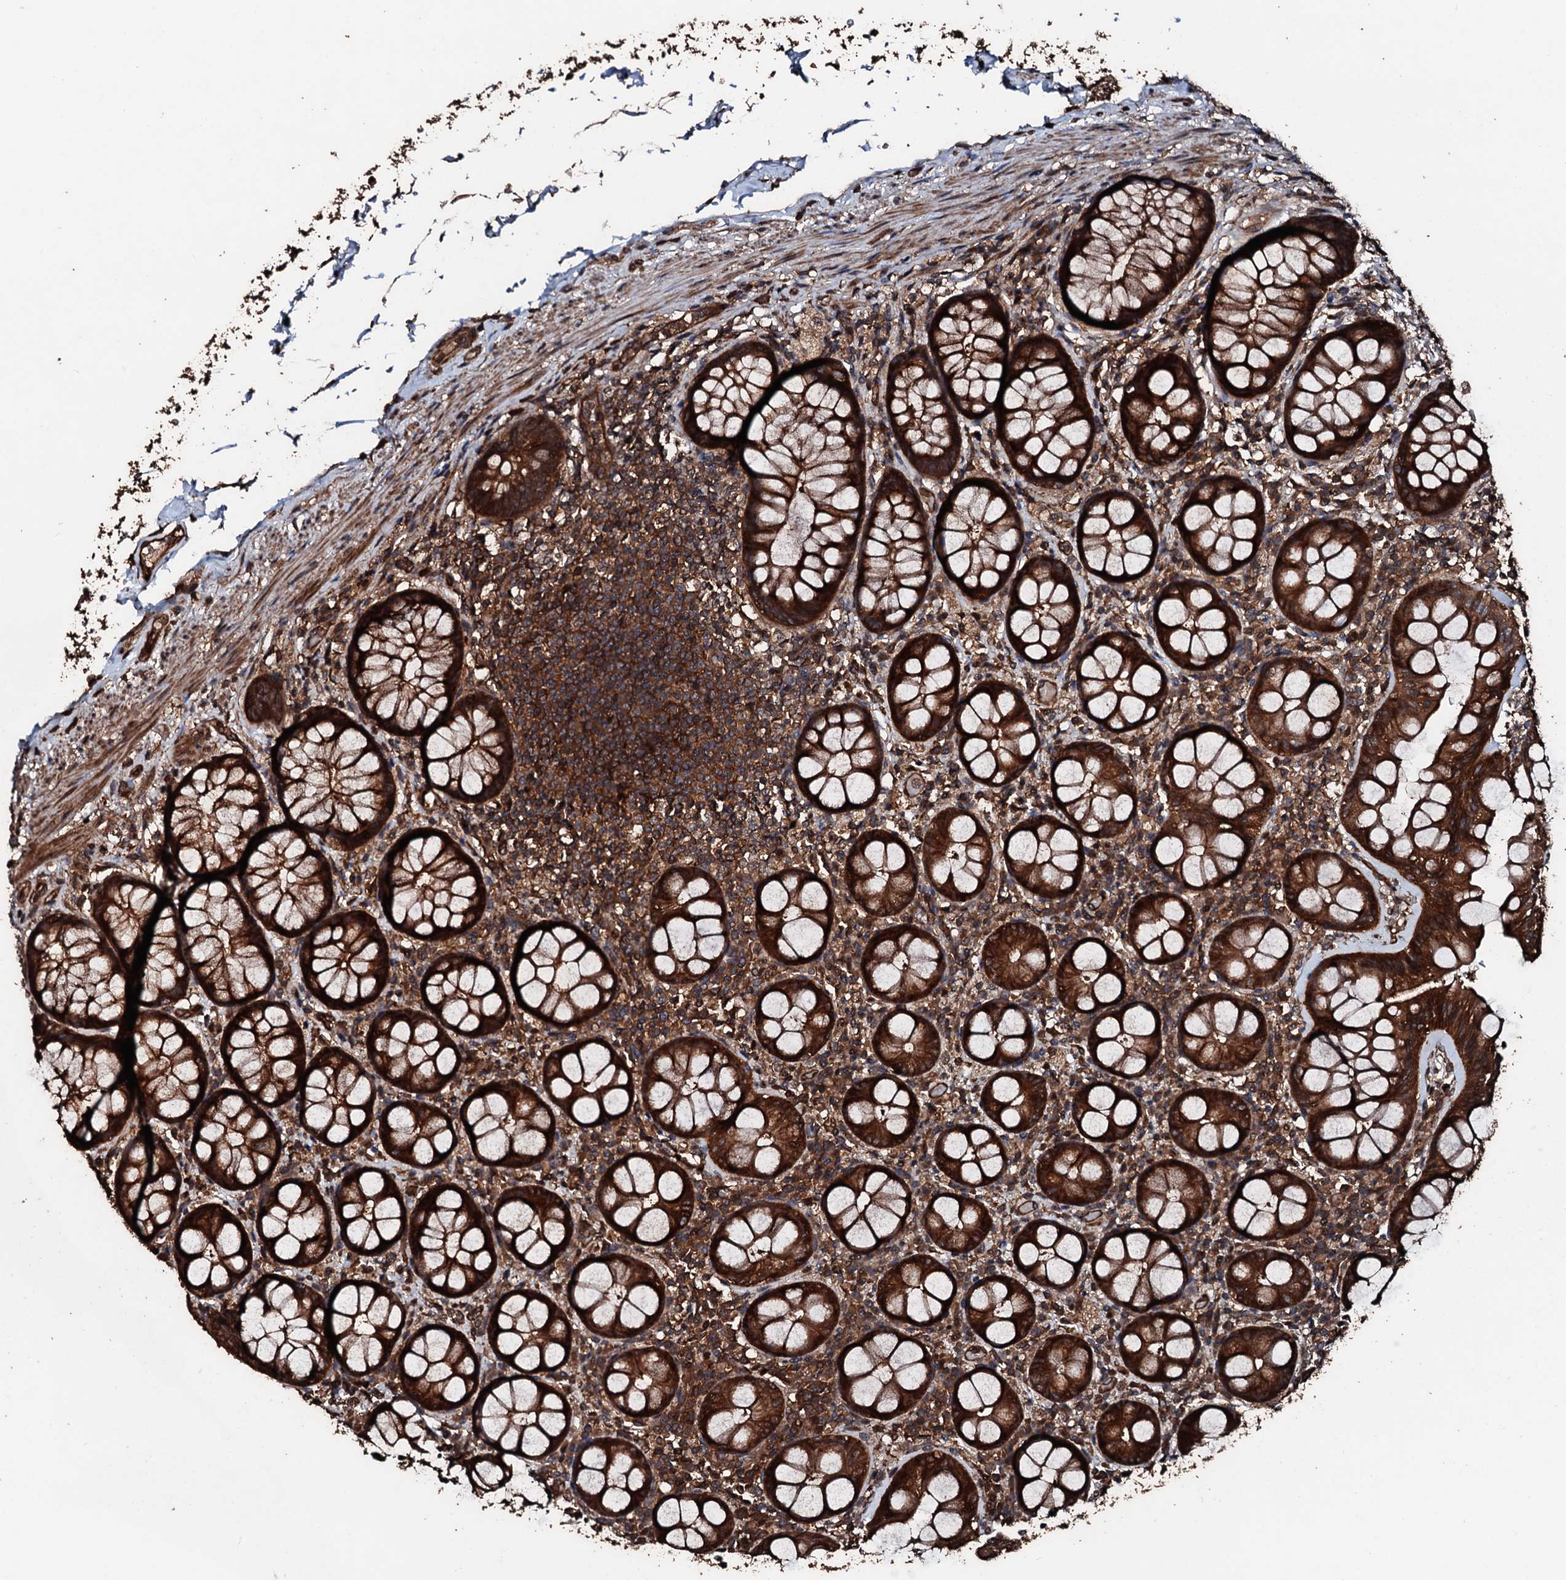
{"staining": {"intensity": "strong", "quantity": ">75%", "location": "cytoplasmic/membranous"}, "tissue": "rectum", "cell_type": "Glandular cells", "image_type": "normal", "snomed": [{"axis": "morphology", "description": "Normal tissue, NOS"}, {"axis": "topography", "description": "Rectum"}], "caption": "Strong cytoplasmic/membranous positivity is seen in about >75% of glandular cells in benign rectum. (Stains: DAB in brown, nuclei in blue, Microscopy: brightfield microscopy at high magnification).", "gene": "KIF18A", "patient": {"sex": "male", "age": 83}}